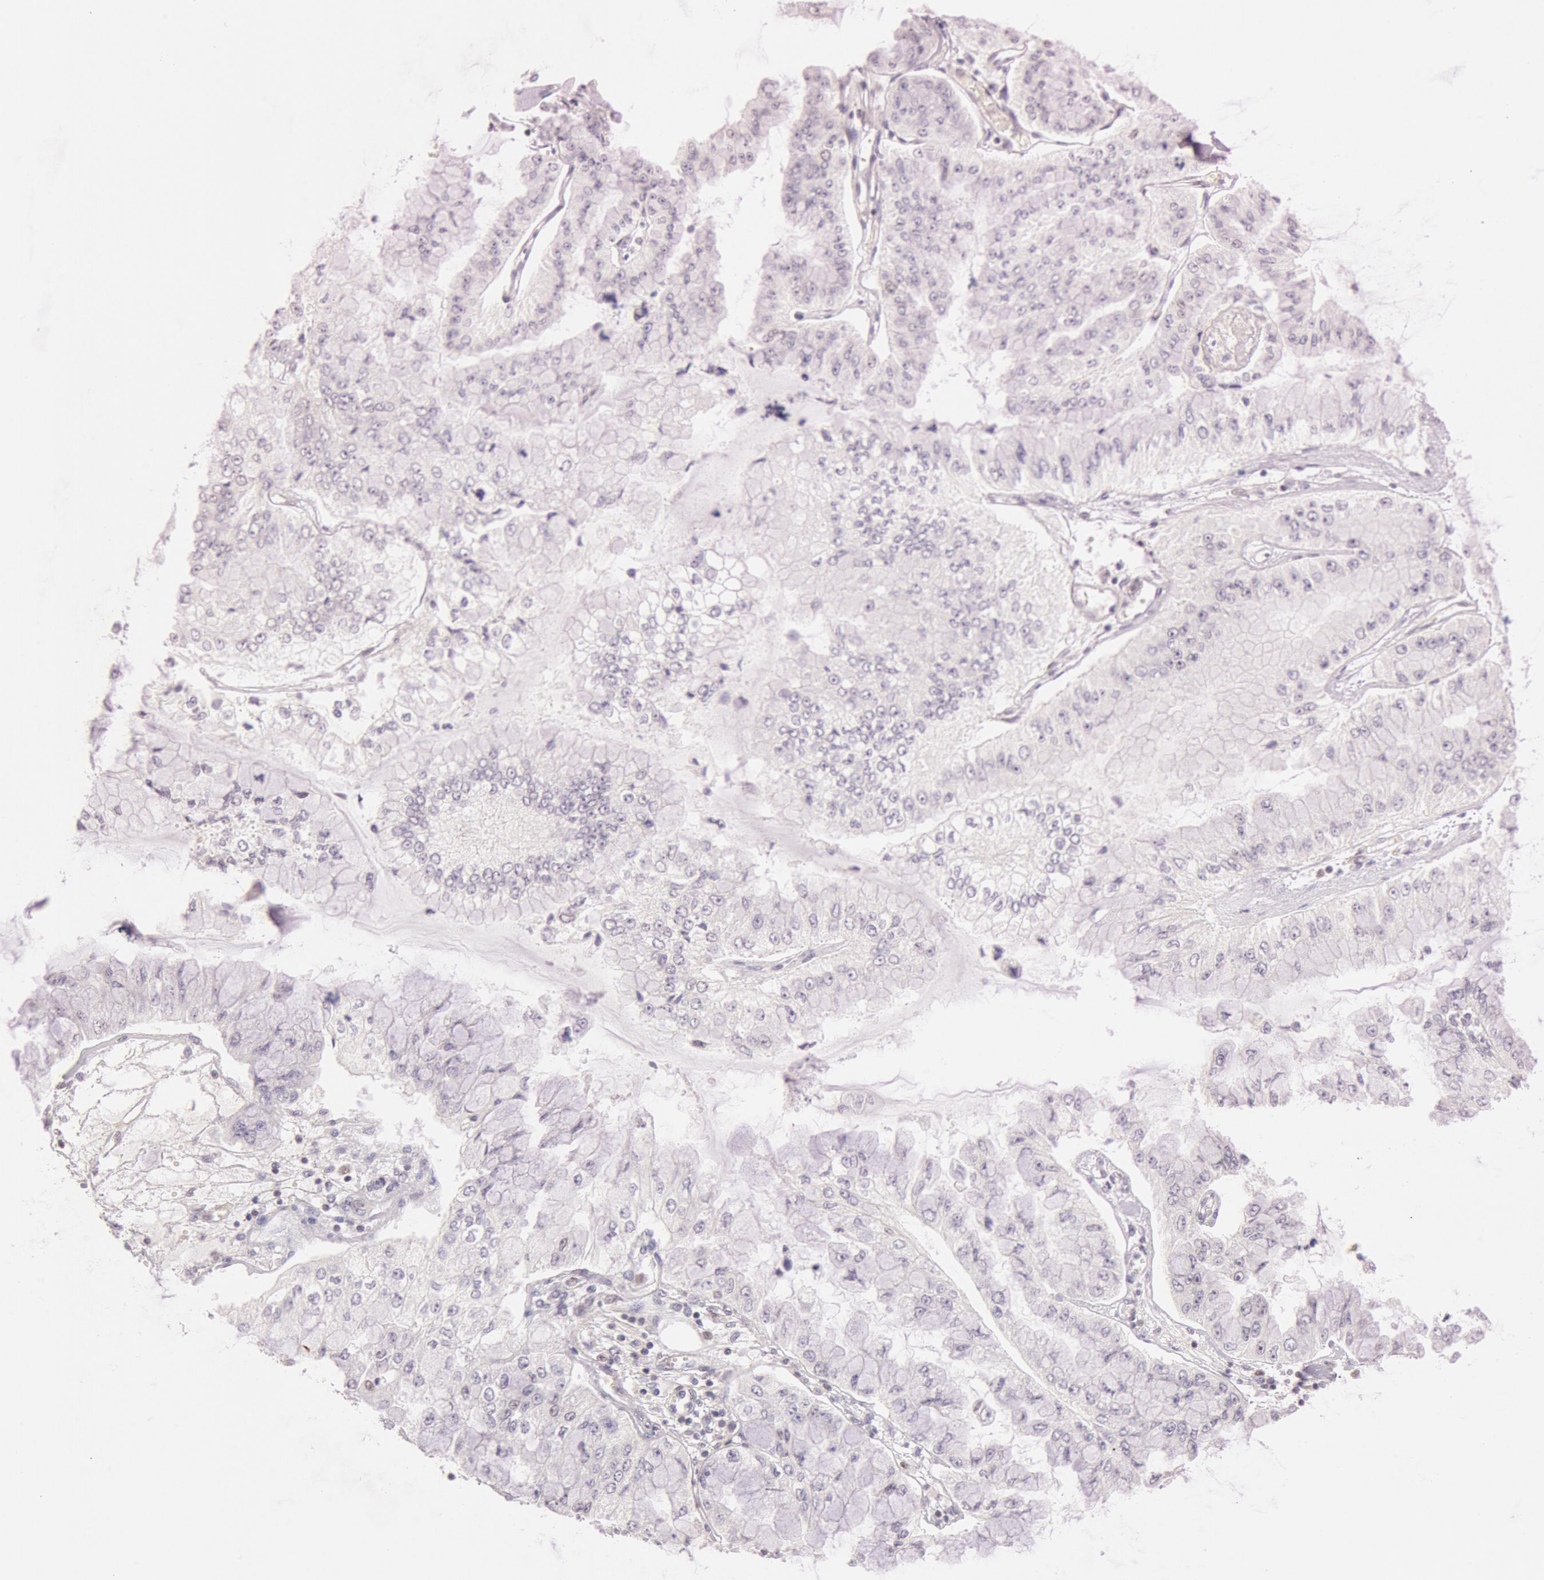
{"staining": {"intensity": "weak", "quantity": "<25%", "location": "nuclear"}, "tissue": "liver cancer", "cell_type": "Tumor cells", "image_type": "cancer", "snomed": [{"axis": "morphology", "description": "Cholangiocarcinoma"}, {"axis": "topography", "description": "Liver"}], "caption": "This is an immunohistochemistry histopathology image of human cholangiocarcinoma (liver). There is no positivity in tumor cells.", "gene": "TASL", "patient": {"sex": "female", "age": 79}}